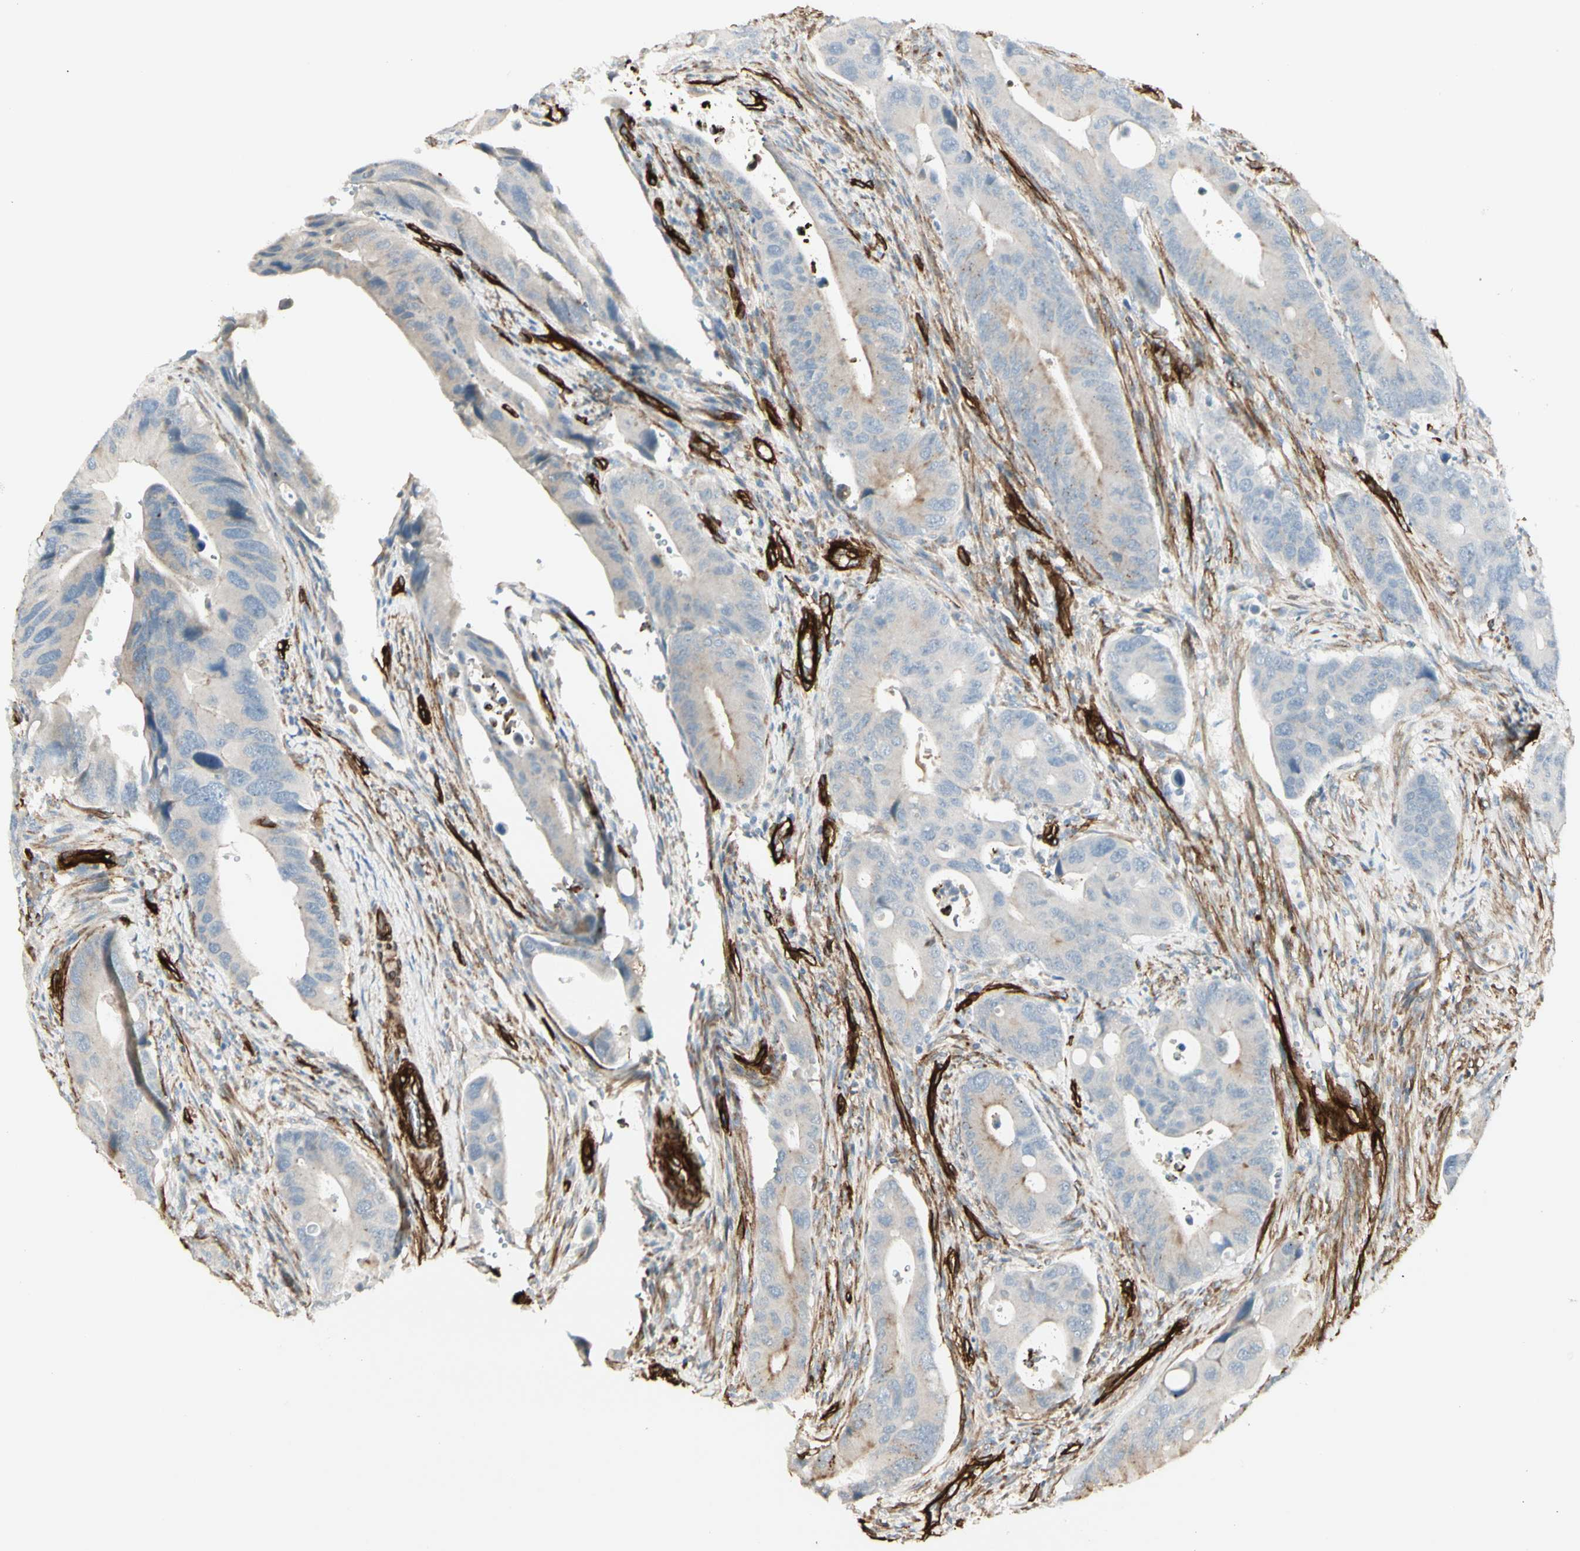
{"staining": {"intensity": "weak", "quantity": "<25%", "location": "cytoplasmic/membranous"}, "tissue": "colorectal cancer", "cell_type": "Tumor cells", "image_type": "cancer", "snomed": [{"axis": "morphology", "description": "Adenocarcinoma, NOS"}, {"axis": "topography", "description": "Rectum"}], "caption": "Colorectal cancer was stained to show a protein in brown. There is no significant staining in tumor cells.", "gene": "MCAM", "patient": {"sex": "female", "age": 57}}